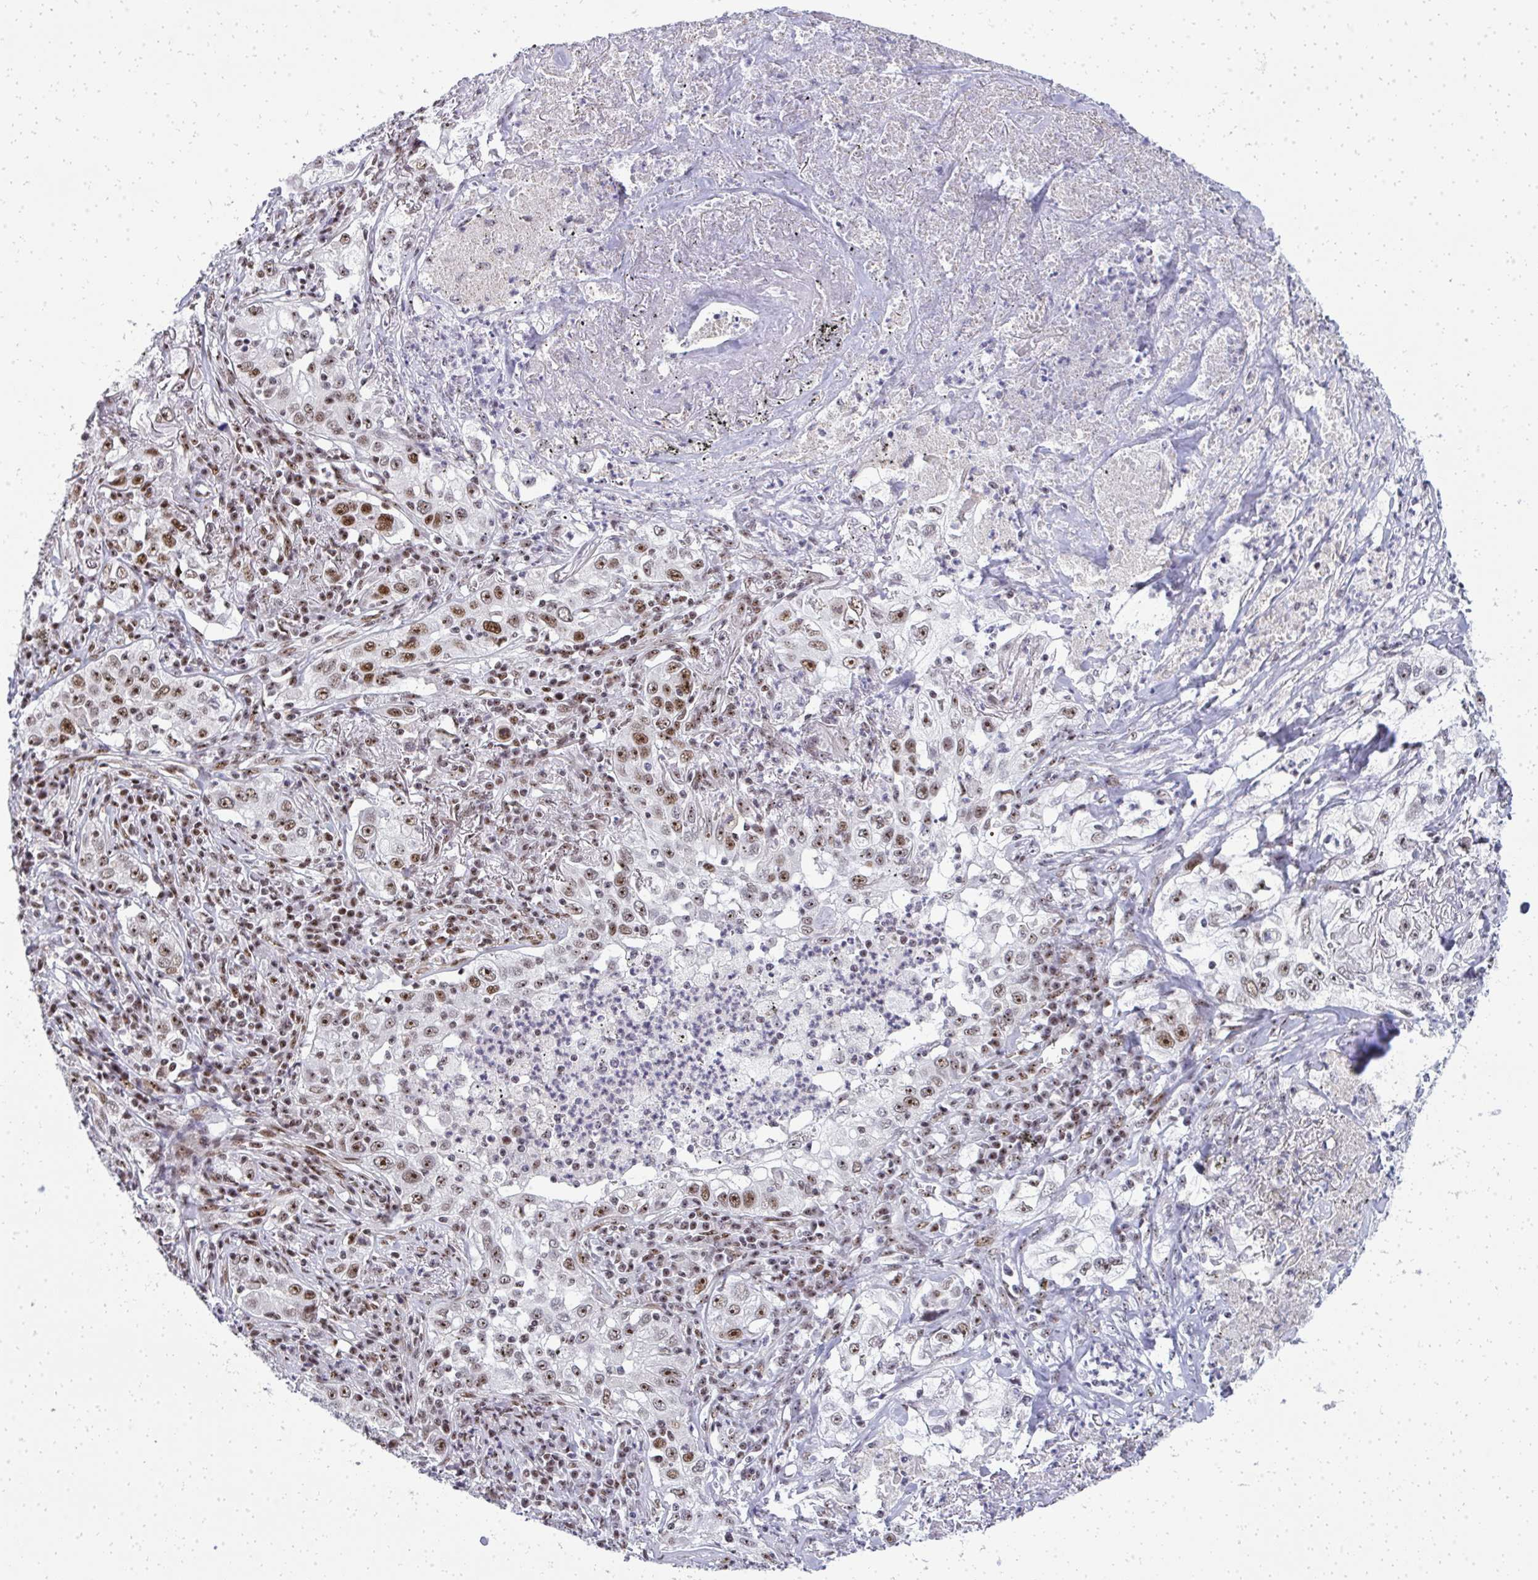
{"staining": {"intensity": "moderate", "quantity": ">75%", "location": "nuclear"}, "tissue": "lung cancer", "cell_type": "Tumor cells", "image_type": "cancer", "snomed": [{"axis": "morphology", "description": "Squamous cell carcinoma, NOS"}, {"axis": "topography", "description": "Lung"}], "caption": "This photomicrograph demonstrates lung cancer stained with IHC to label a protein in brown. The nuclear of tumor cells show moderate positivity for the protein. Nuclei are counter-stained blue.", "gene": "SIRT7", "patient": {"sex": "male", "age": 71}}